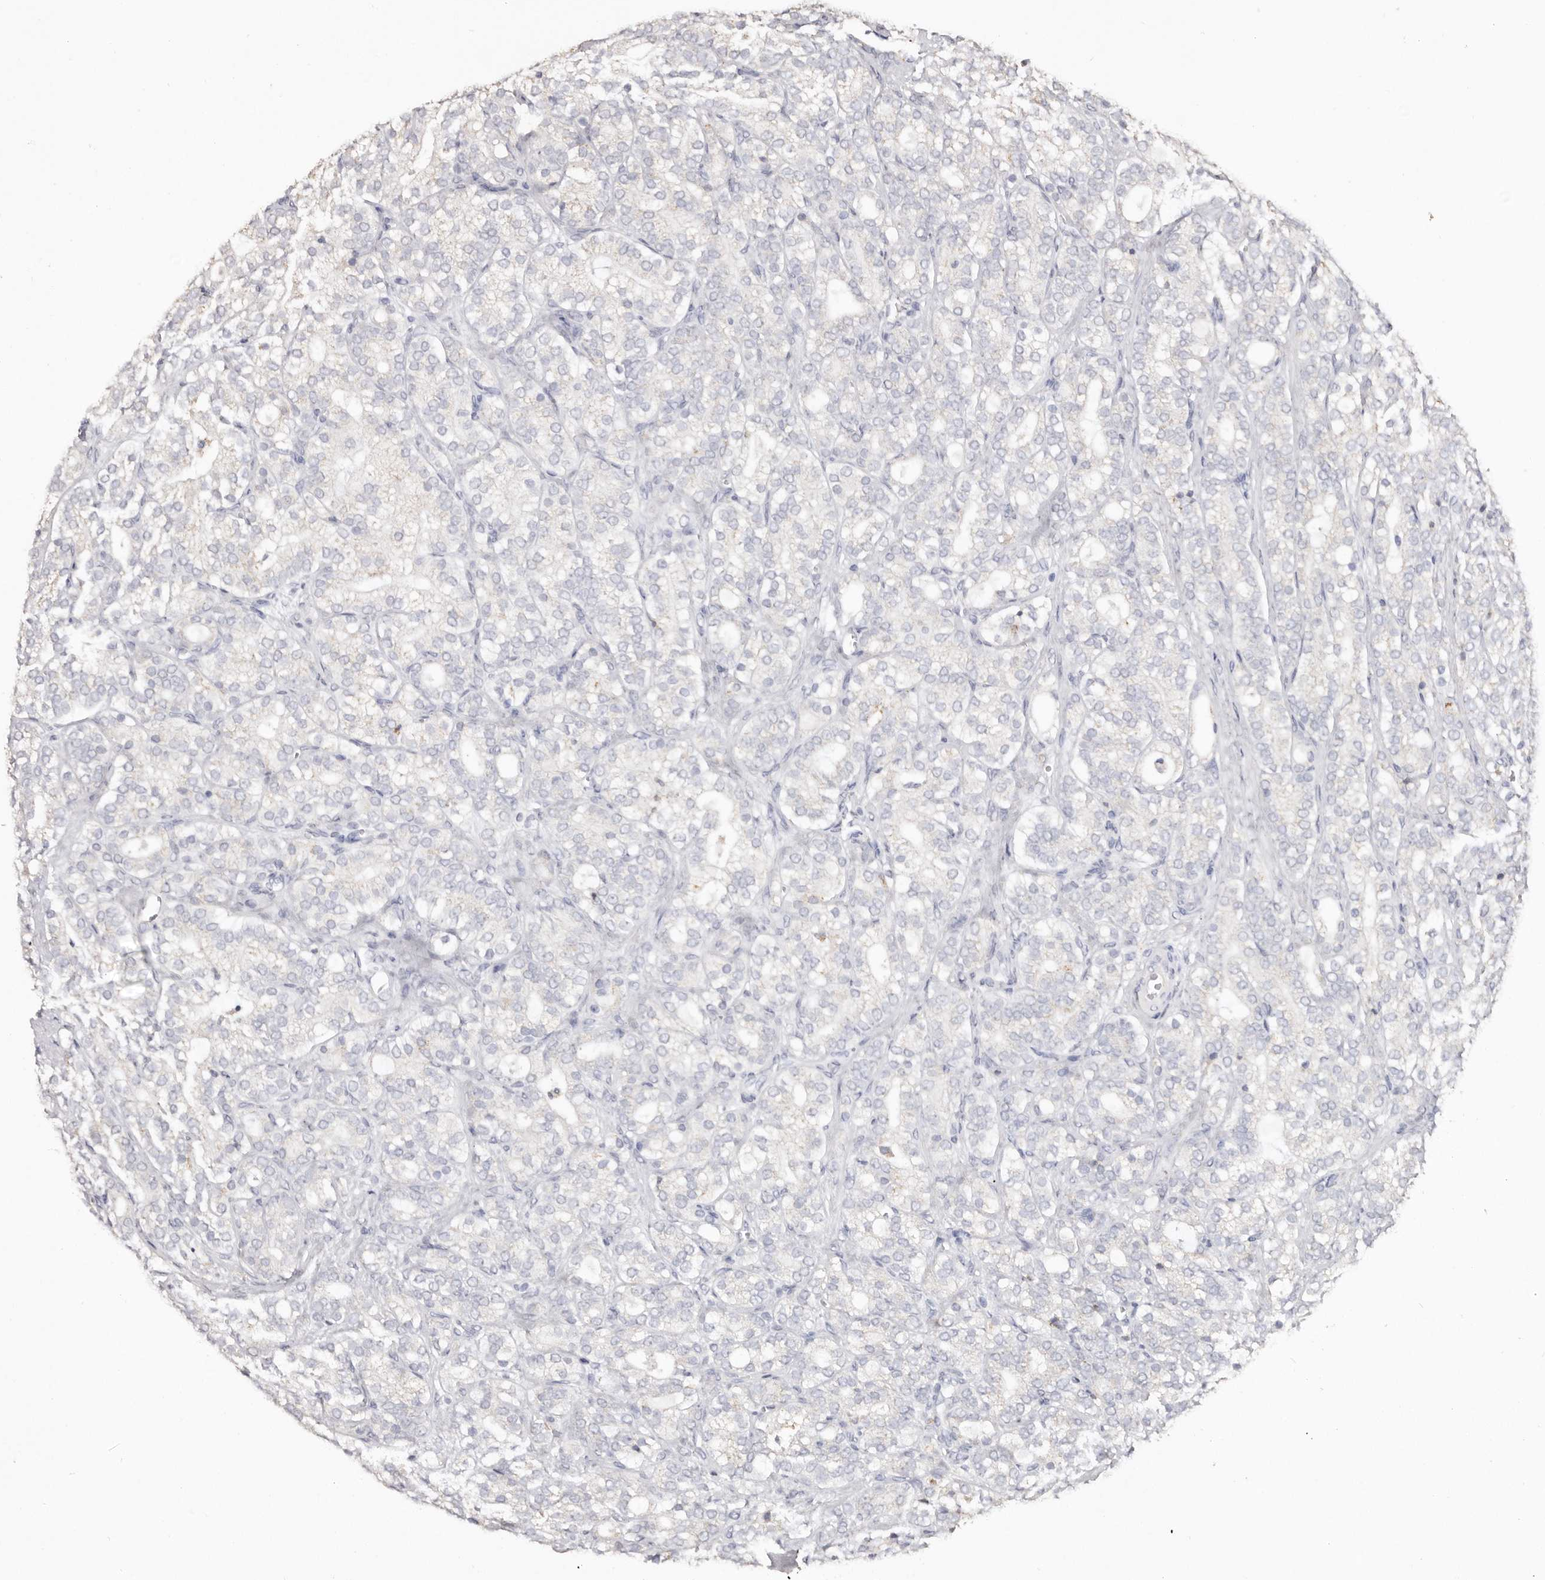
{"staining": {"intensity": "negative", "quantity": "none", "location": "none"}, "tissue": "prostate cancer", "cell_type": "Tumor cells", "image_type": "cancer", "snomed": [{"axis": "morphology", "description": "Adenocarcinoma, High grade"}, {"axis": "topography", "description": "Prostate"}], "caption": "A high-resolution histopathology image shows IHC staining of prostate cancer, which exhibits no significant expression in tumor cells.", "gene": "LGALS7B", "patient": {"sex": "male", "age": 57}}